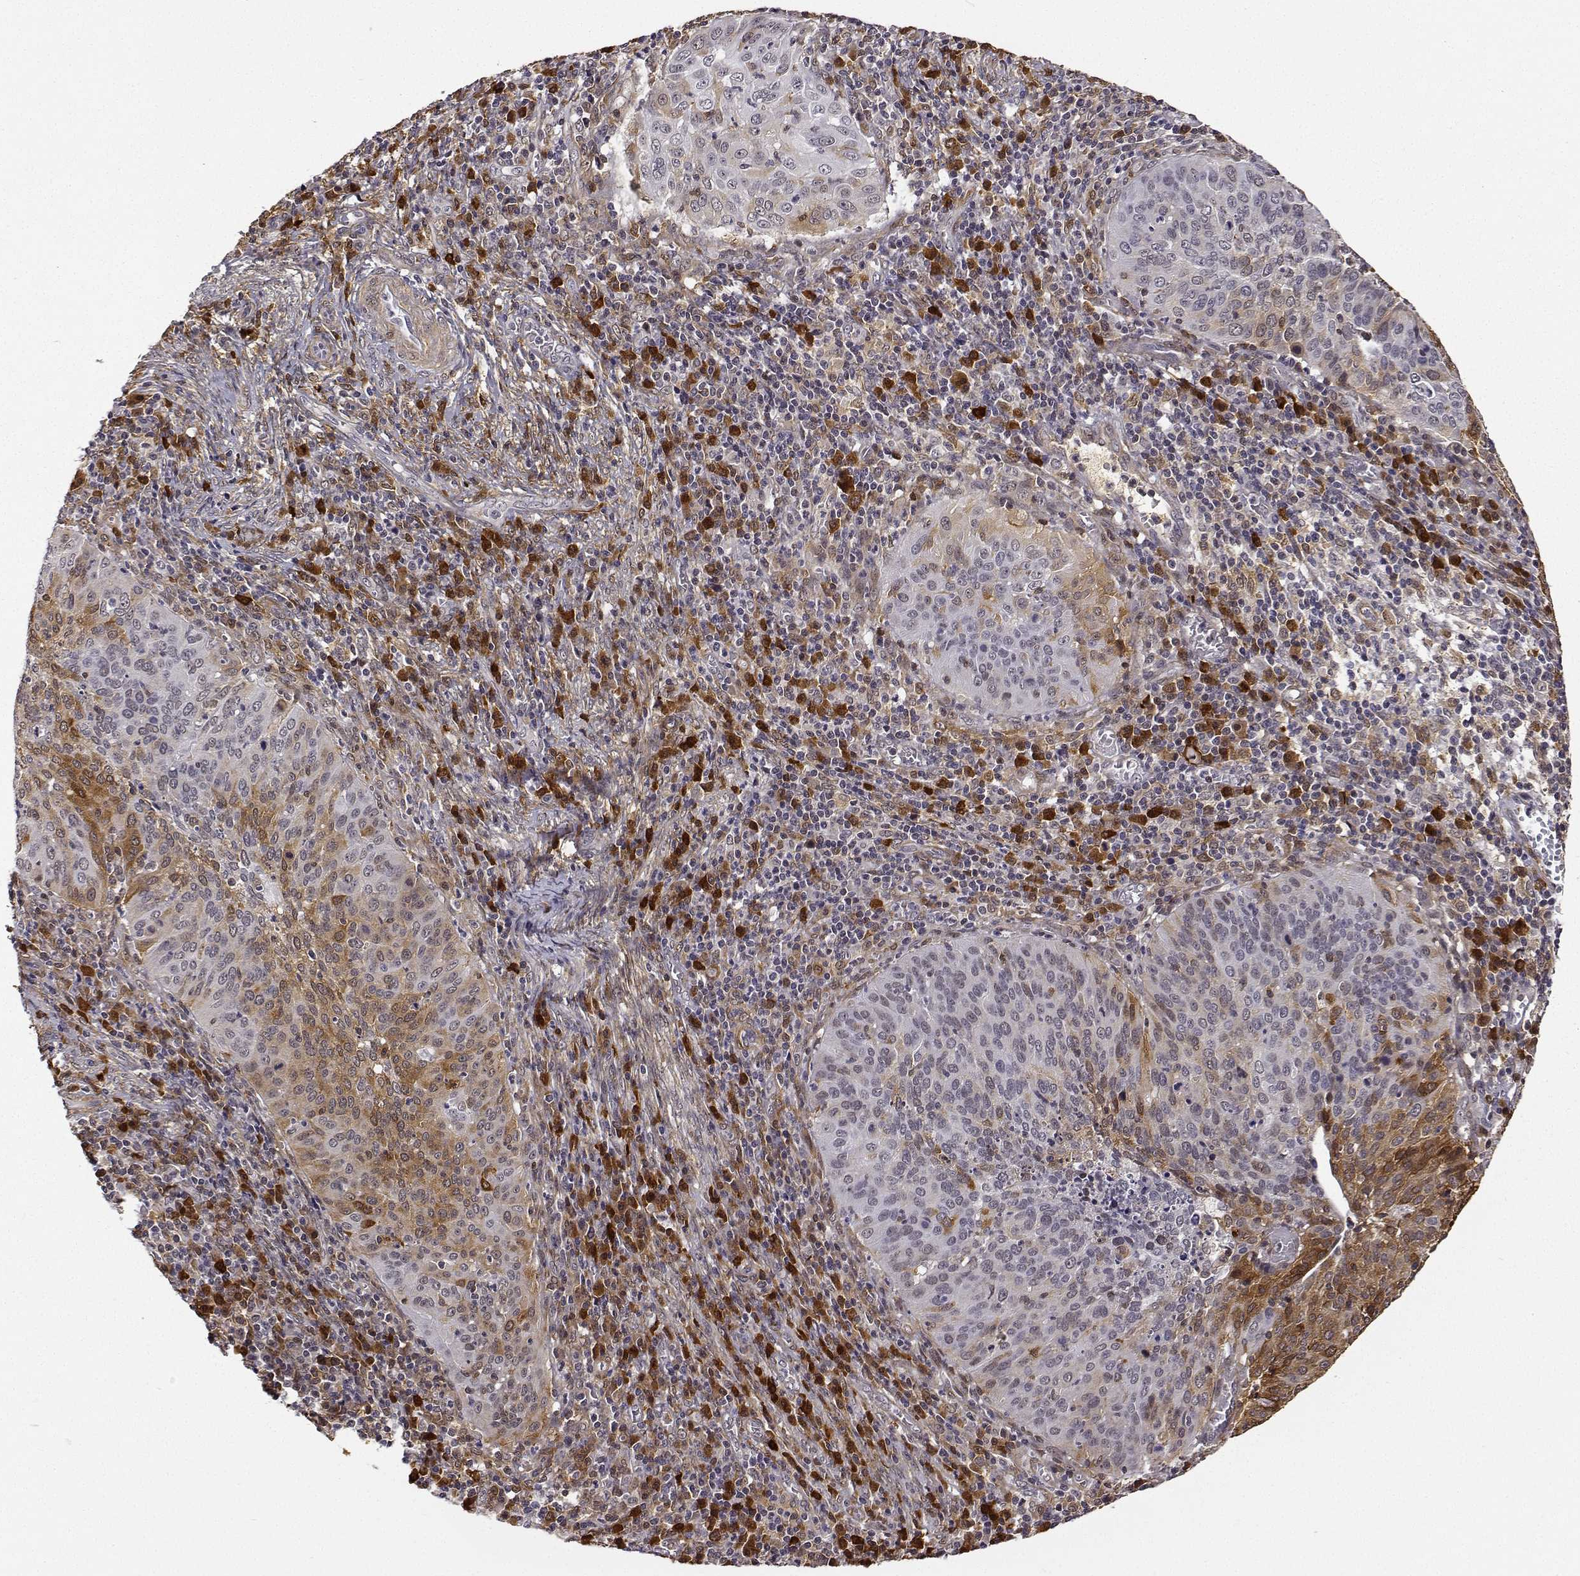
{"staining": {"intensity": "moderate", "quantity": "<25%", "location": "cytoplasmic/membranous"}, "tissue": "cervical cancer", "cell_type": "Tumor cells", "image_type": "cancer", "snomed": [{"axis": "morphology", "description": "Squamous cell carcinoma, NOS"}, {"axis": "topography", "description": "Cervix"}], "caption": "Squamous cell carcinoma (cervical) stained with DAB immunohistochemistry (IHC) demonstrates low levels of moderate cytoplasmic/membranous staining in about <25% of tumor cells.", "gene": "PHGDH", "patient": {"sex": "female", "age": 39}}